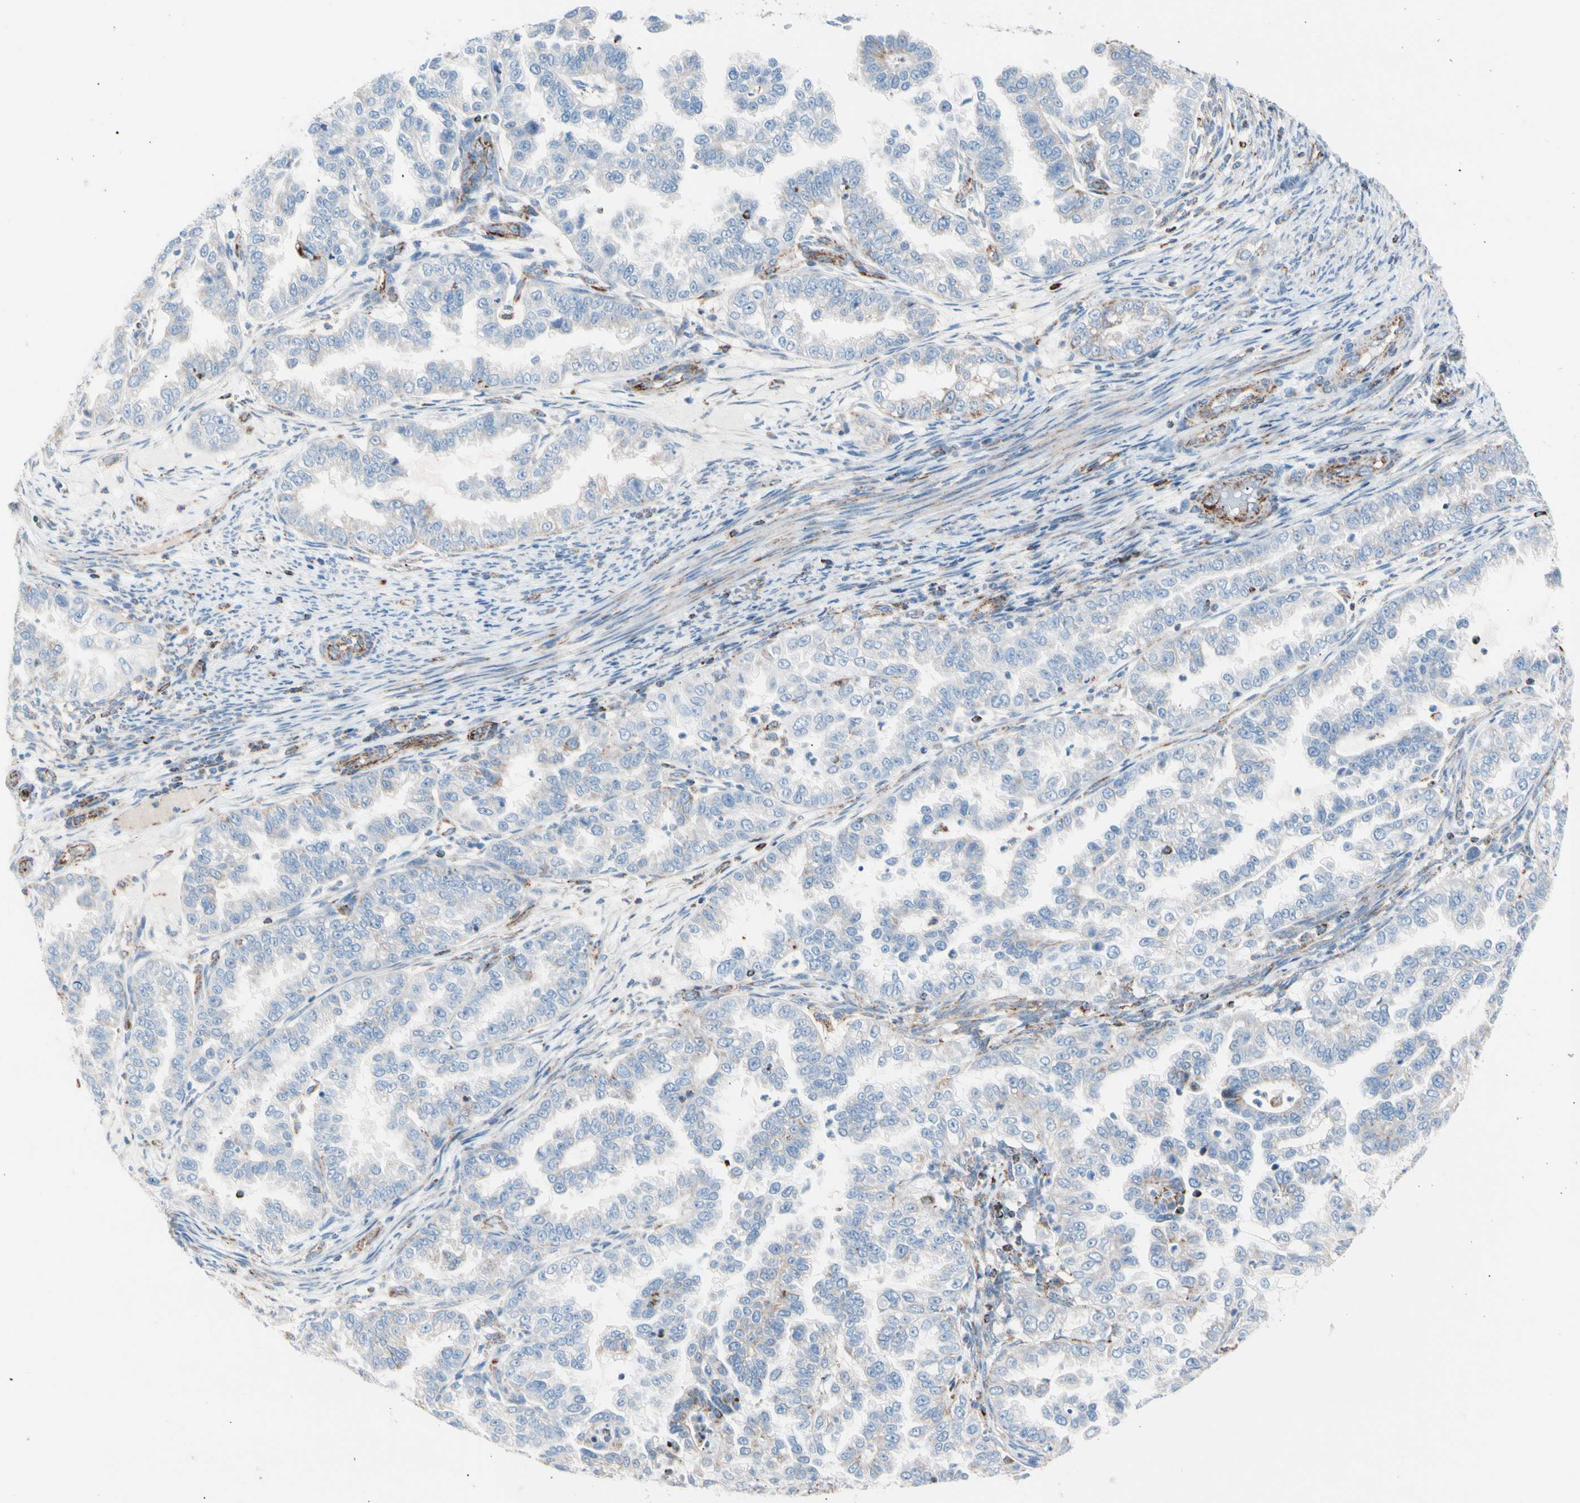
{"staining": {"intensity": "strong", "quantity": "<25%", "location": "cytoplasmic/membranous"}, "tissue": "endometrial cancer", "cell_type": "Tumor cells", "image_type": "cancer", "snomed": [{"axis": "morphology", "description": "Adenocarcinoma, NOS"}, {"axis": "topography", "description": "Endometrium"}], "caption": "About <25% of tumor cells in adenocarcinoma (endometrial) exhibit strong cytoplasmic/membranous protein expression as visualized by brown immunohistochemical staining.", "gene": "HK1", "patient": {"sex": "female", "age": 85}}